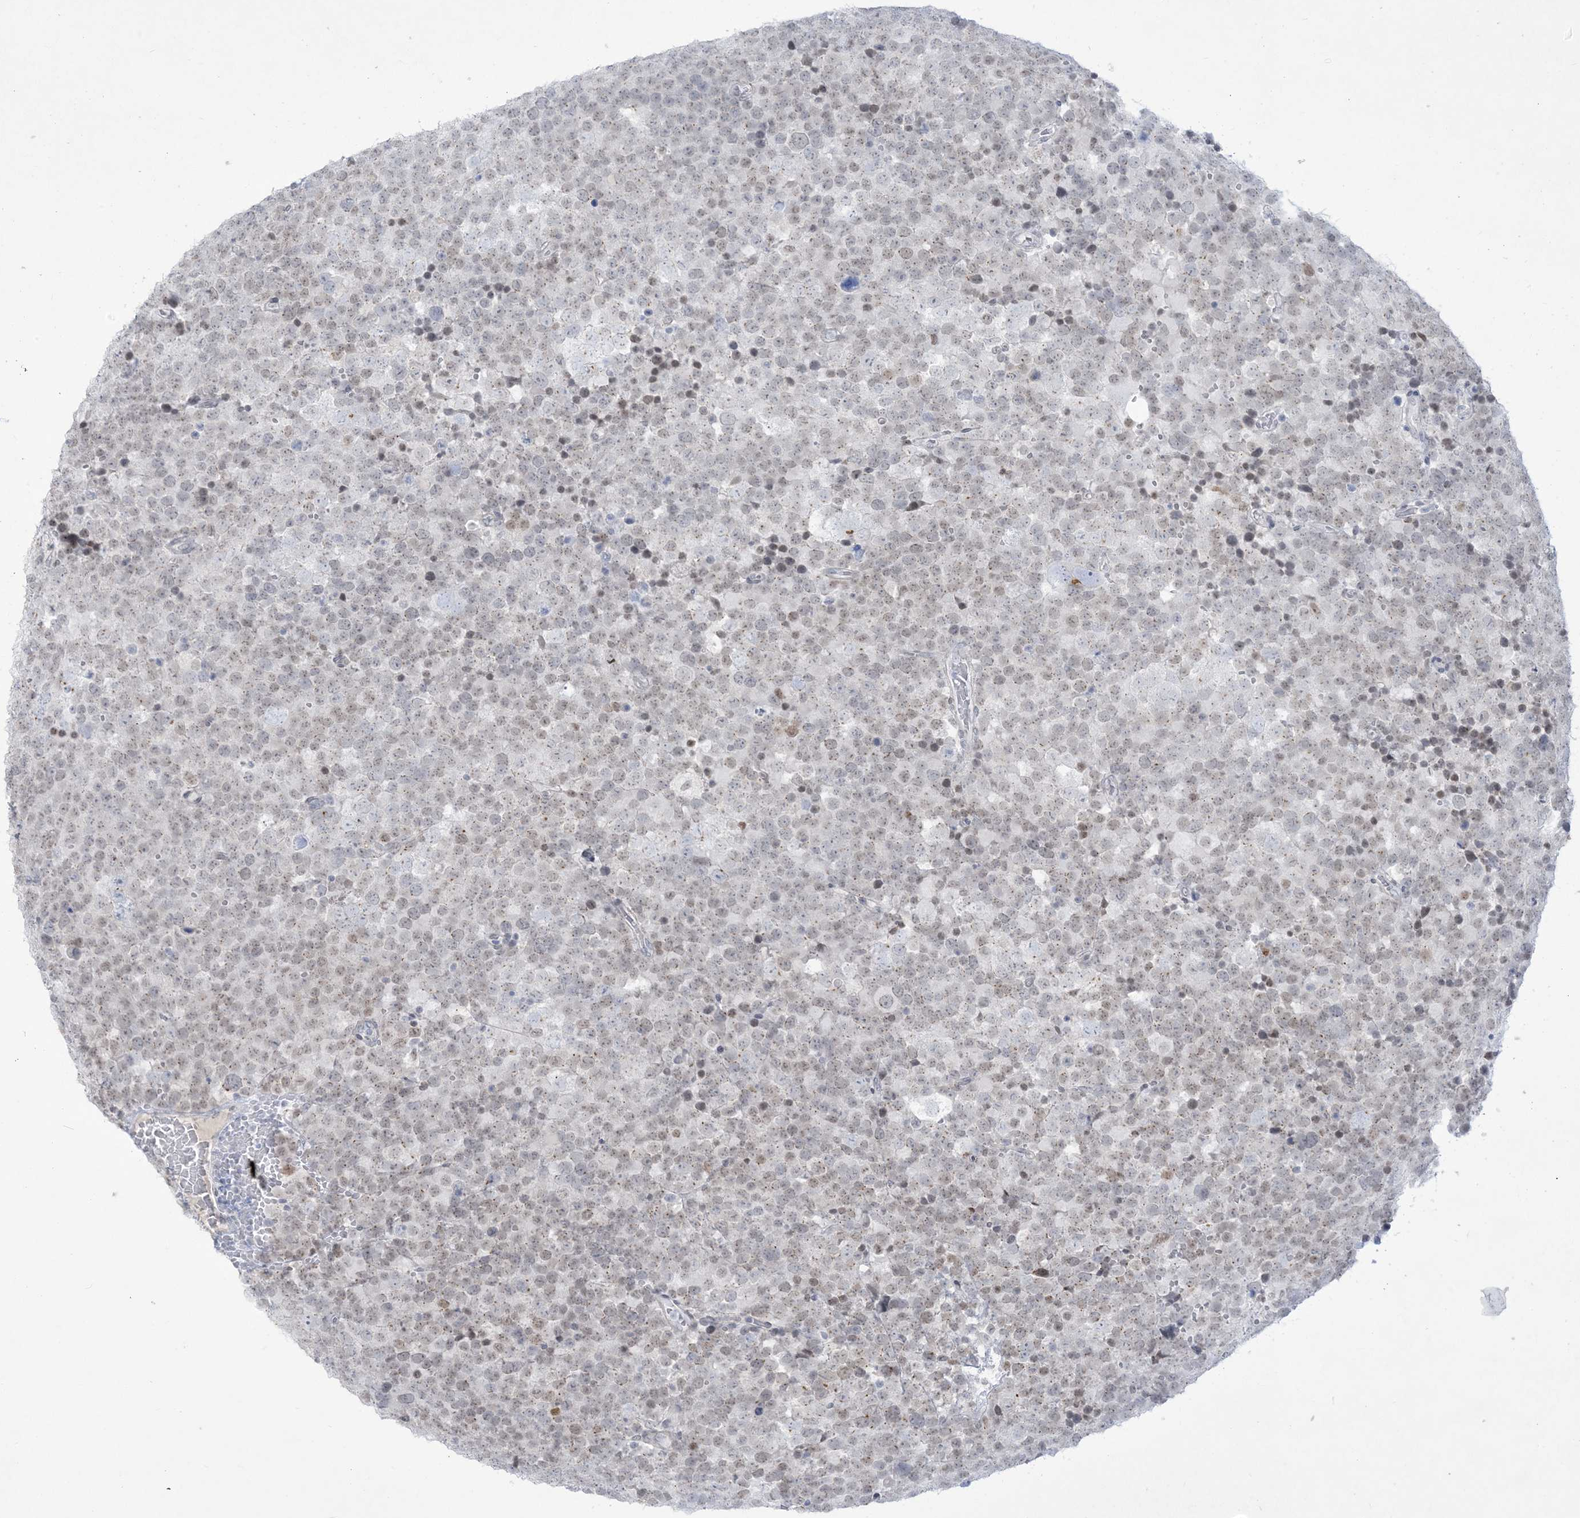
{"staining": {"intensity": "weak", "quantity": "25%-75%", "location": "nuclear"}, "tissue": "testis cancer", "cell_type": "Tumor cells", "image_type": "cancer", "snomed": [{"axis": "morphology", "description": "Seminoma, NOS"}, {"axis": "topography", "description": "Testis"}], "caption": "This image shows immunohistochemistry (IHC) staining of seminoma (testis), with low weak nuclear positivity in about 25%-75% of tumor cells.", "gene": "HOMEZ", "patient": {"sex": "male", "age": 71}}